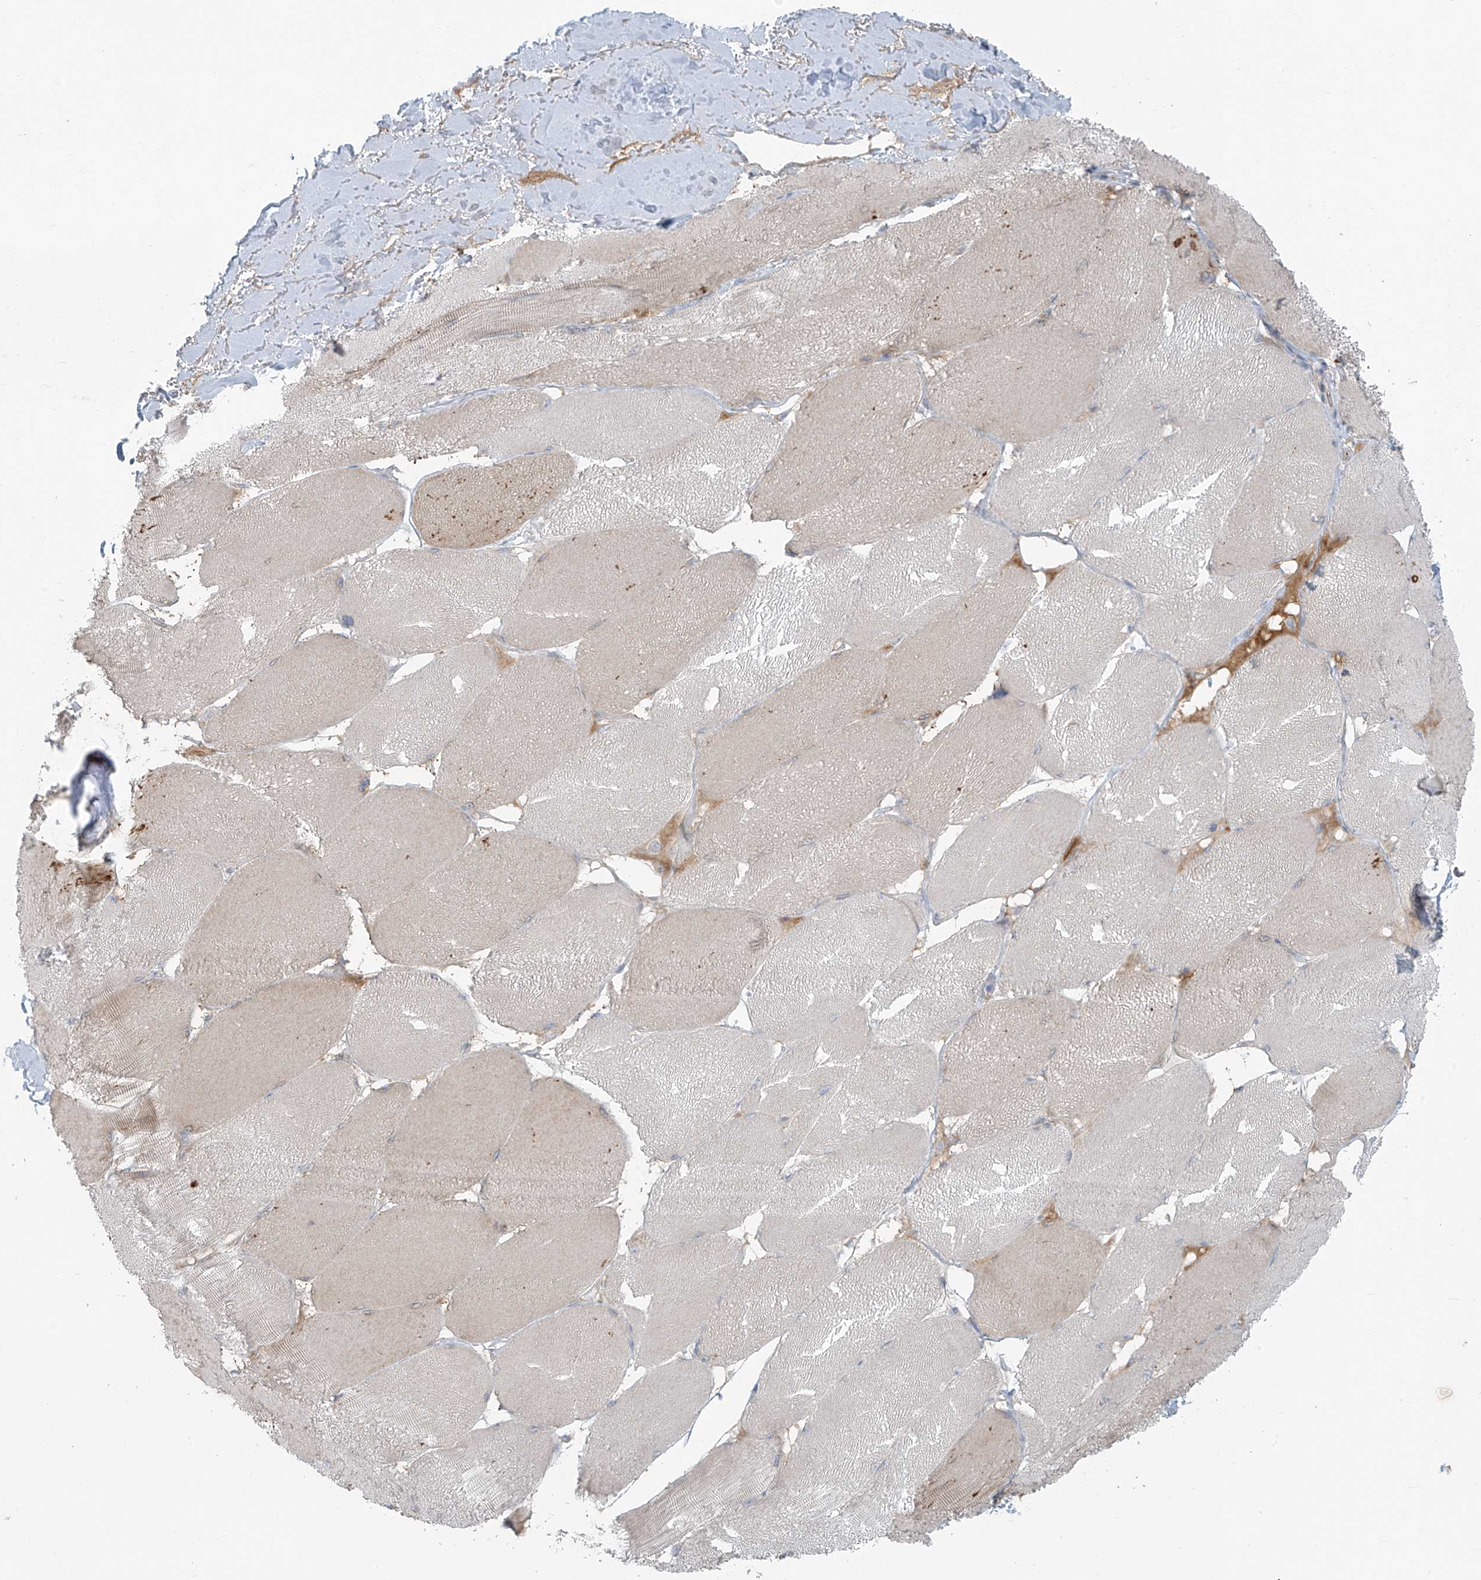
{"staining": {"intensity": "weak", "quantity": "<25%", "location": "cytoplasmic/membranous"}, "tissue": "skeletal muscle", "cell_type": "Myocytes", "image_type": "normal", "snomed": [{"axis": "morphology", "description": "Normal tissue, NOS"}, {"axis": "topography", "description": "Skin"}, {"axis": "topography", "description": "Skeletal muscle"}], "caption": "Benign skeletal muscle was stained to show a protein in brown. There is no significant positivity in myocytes.", "gene": "LZTS3", "patient": {"sex": "male", "age": 83}}